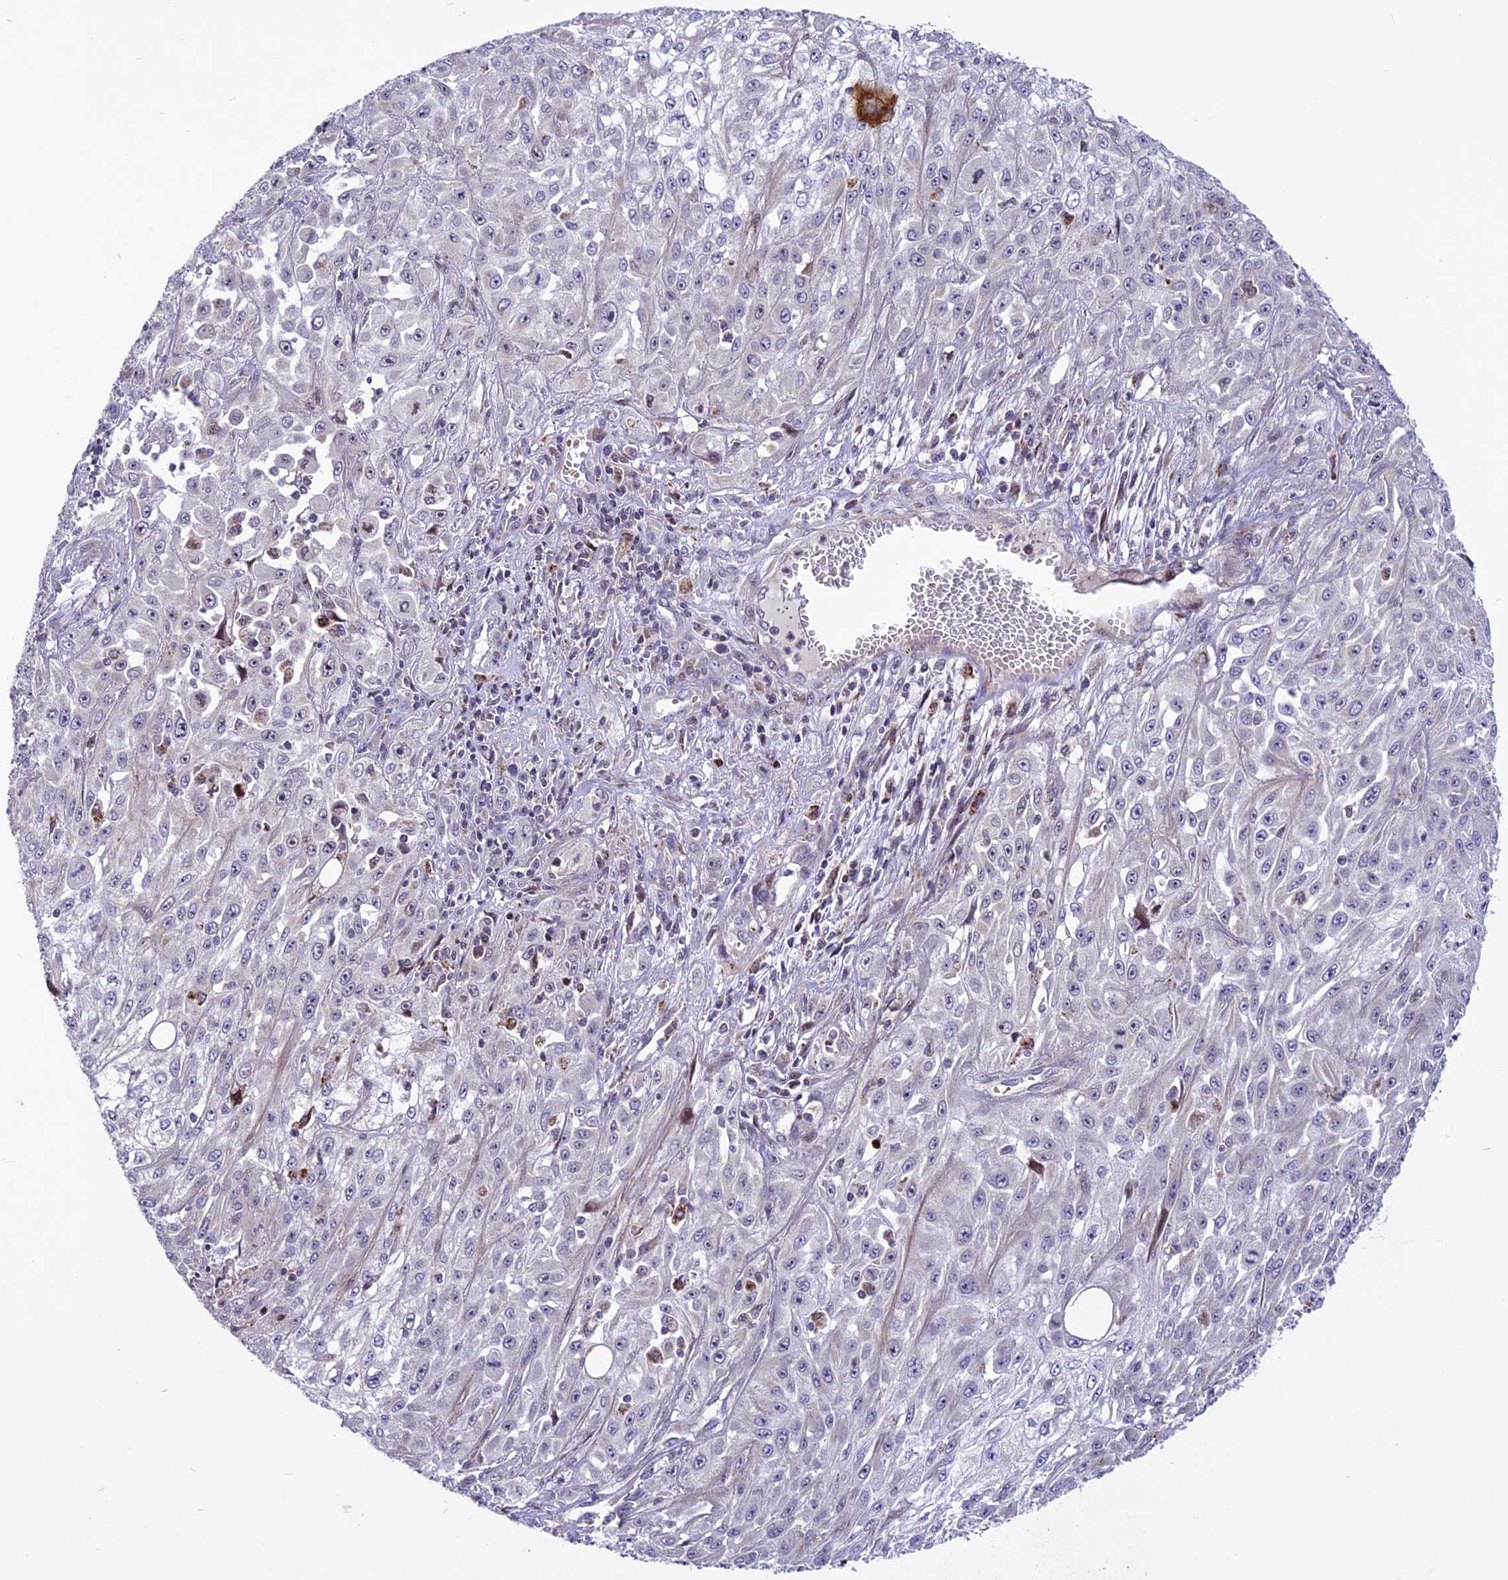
{"staining": {"intensity": "negative", "quantity": "none", "location": "none"}, "tissue": "skin cancer", "cell_type": "Tumor cells", "image_type": "cancer", "snomed": [{"axis": "morphology", "description": "Squamous cell carcinoma, NOS"}, {"axis": "morphology", "description": "Squamous cell carcinoma, metastatic, NOS"}, {"axis": "topography", "description": "Skin"}, {"axis": "topography", "description": "Lymph node"}], "caption": "Skin cancer stained for a protein using IHC reveals no staining tumor cells.", "gene": "MIEF2", "patient": {"sex": "male", "age": 75}}